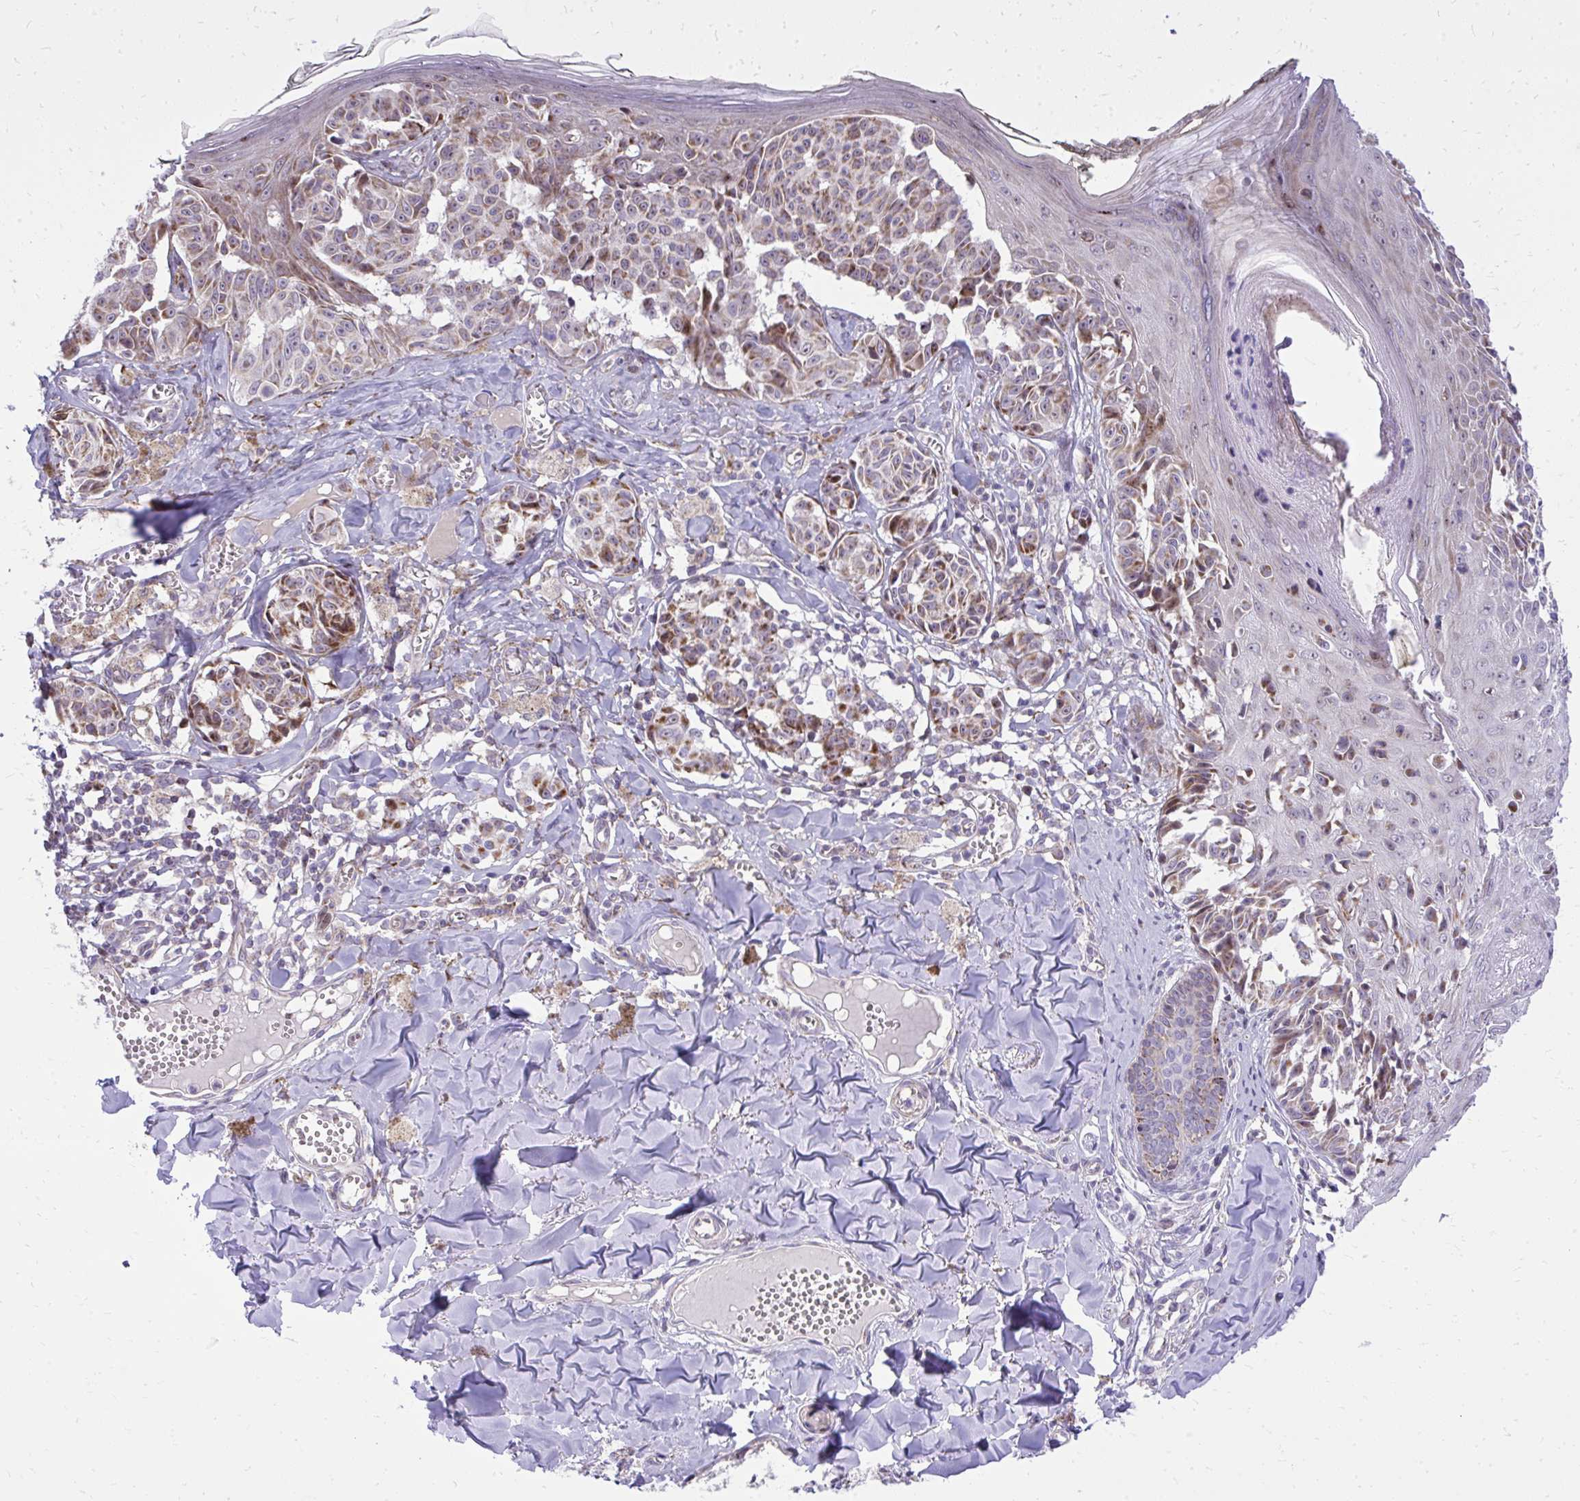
{"staining": {"intensity": "moderate", "quantity": ">75%", "location": "cytoplasmic/membranous"}, "tissue": "melanoma", "cell_type": "Tumor cells", "image_type": "cancer", "snomed": [{"axis": "morphology", "description": "Malignant melanoma, NOS"}, {"axis": "topography", "description": "Skin"}], "caption": "Protein staining shows moderate cytoplasmic/membranous staining in approximately >75% of tumor cells in malignant melanoma. The staining is performed using DAB brown chromogen to label protein expression. The nuclei are counter-stained blue using hematoxylin.", "gene": "GPRIN3", "patient": {"sex": "female", "age": 43}}